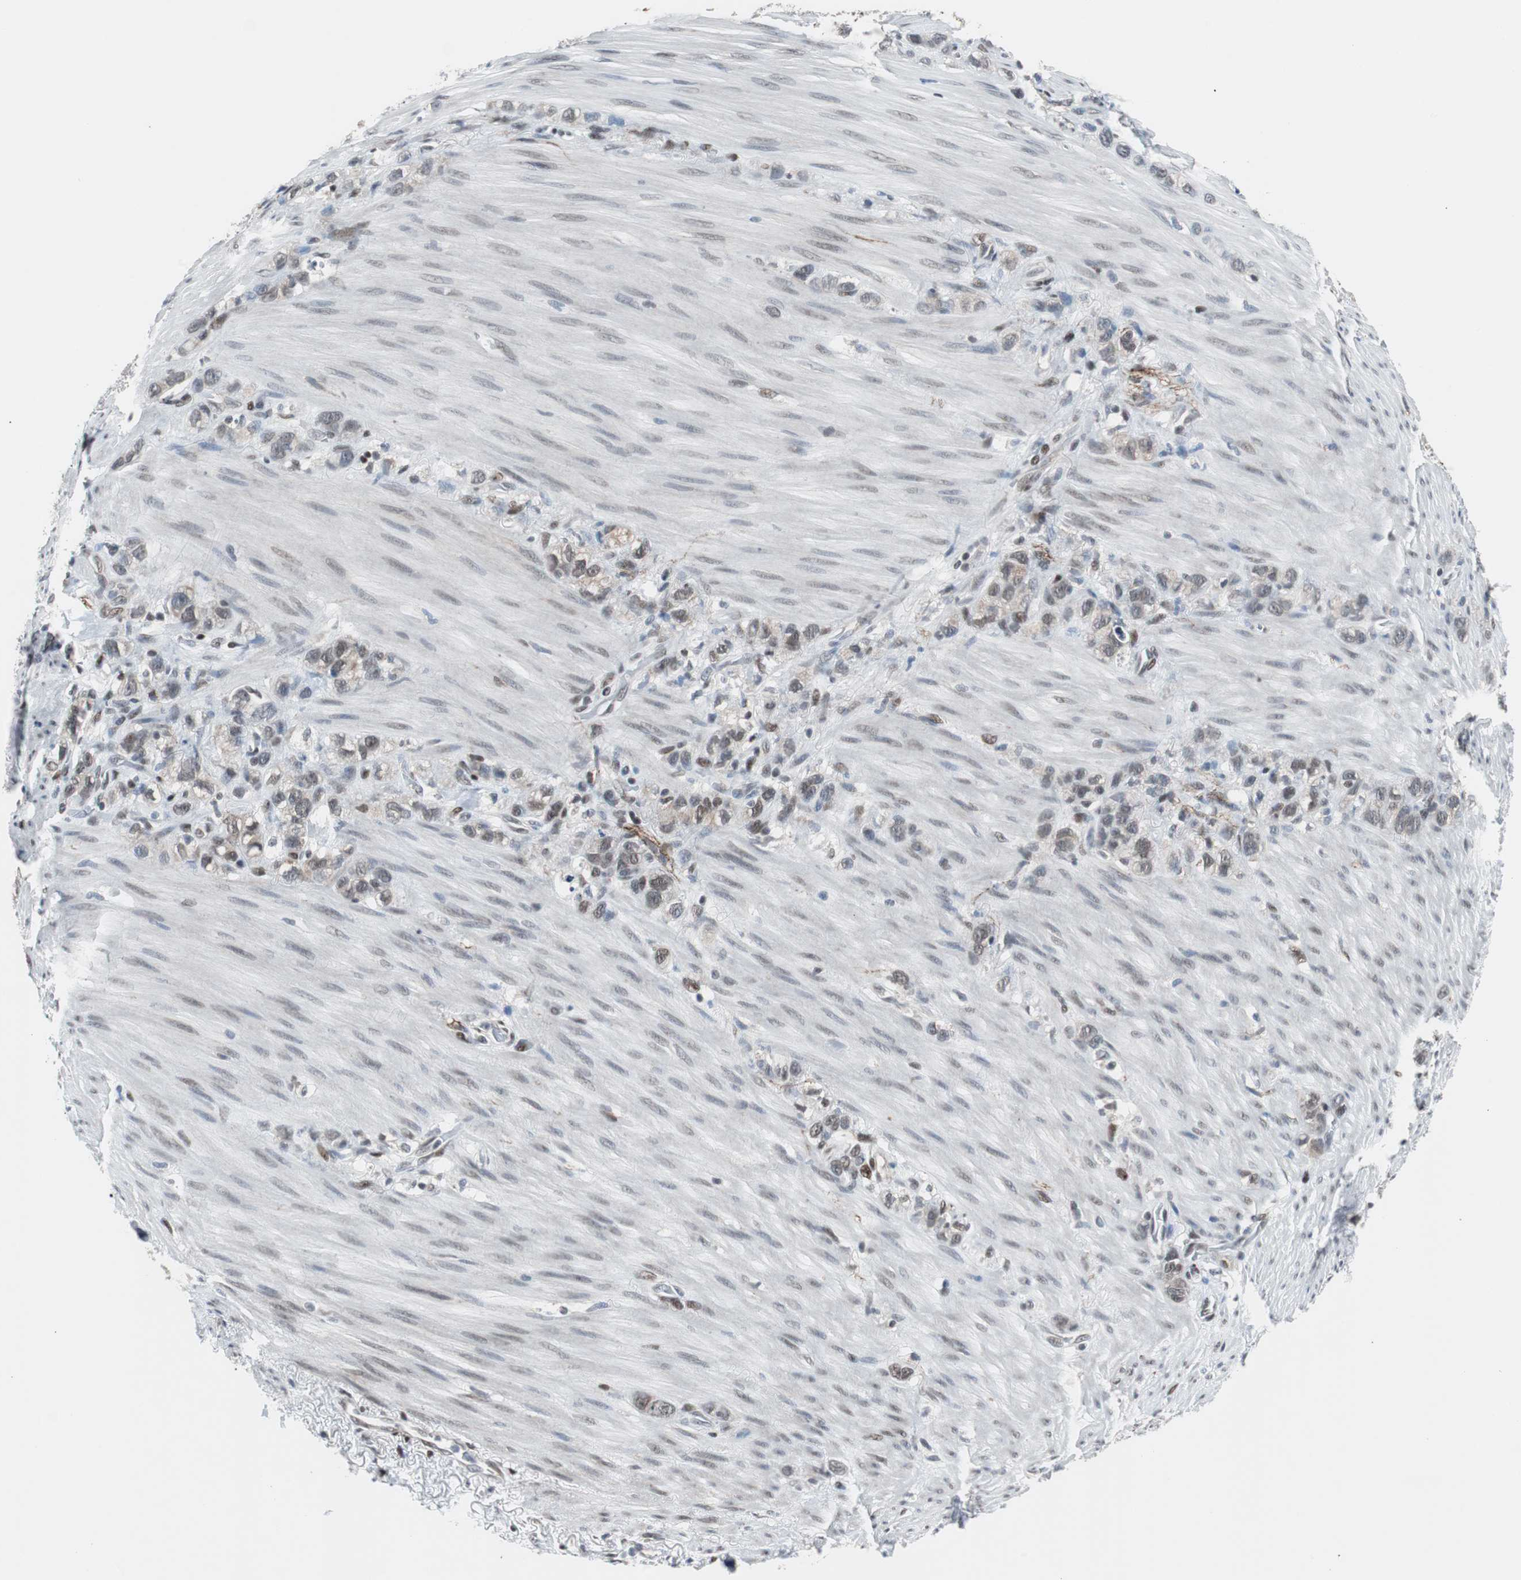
{"staining": {"intensity": "weak", "quantity": "25%-75%", "location": "cytoplasmic/membranous,nuclear"}, "tissue": "stomach cancer", "cell_type": "Tumor cells", "image_type": "cancer", "snomed": [{"axis": "morphology", "description": "Normal tissue, NOS"}, {"axis": "morphology", "description": "Adenocarcinoma, NOS"}, {"axis": "morphology", "description": "Adenocarcinoma, High grade"}, {"axis": "topography", "description": "Stomach, upper"}, {"axis": "topography", "description": "Stomach"}], "caption": "Protein staining displays weak cytoplasmic/membranous and nuclear positivity in about 25%-75% of tumor cells in adenocarcinoma (stomach). (IHC, brightfield microscopy, high magnification).", "gene": "ZHX2", "patient": {"sex": "female", "age": 65}}